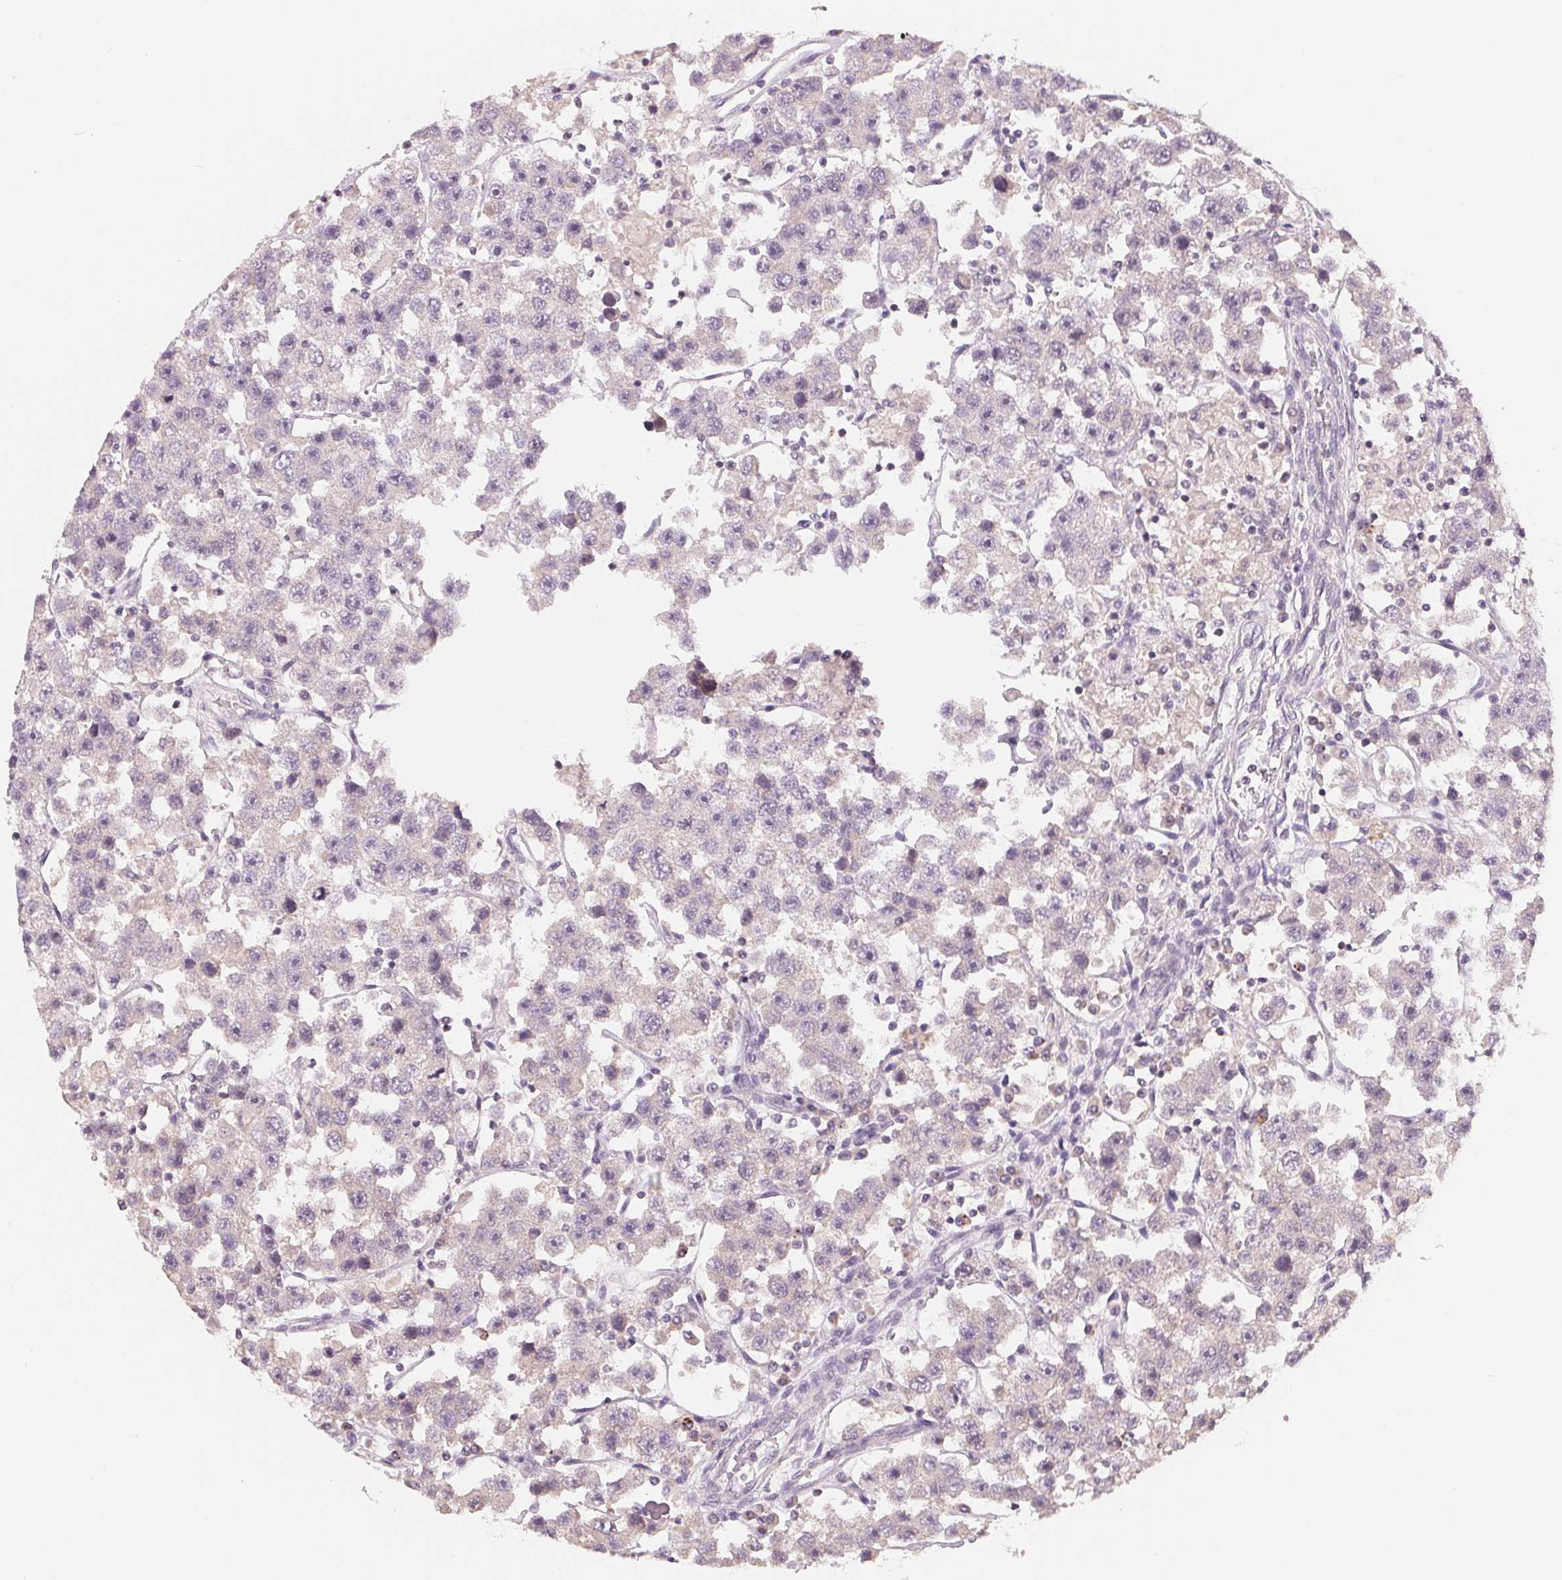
{"staining": {"intensity": "negative", "quantity": "none", "location": "none"}, "tissue": "testis cancer", "cell_type": "Tumor cells", "image_type": "cancer", "snomed": [{"axis": "morphology", "description": "Seminoma, NOS"}, {"axis": "topography", "description": "Testis"}], "caption": "Photomicrograph shows no protein staining in tumor cells of testis cancer (seminoma) tissue.", "gene": "AQP8", "patient": {"sex": "male", "age": 45}}